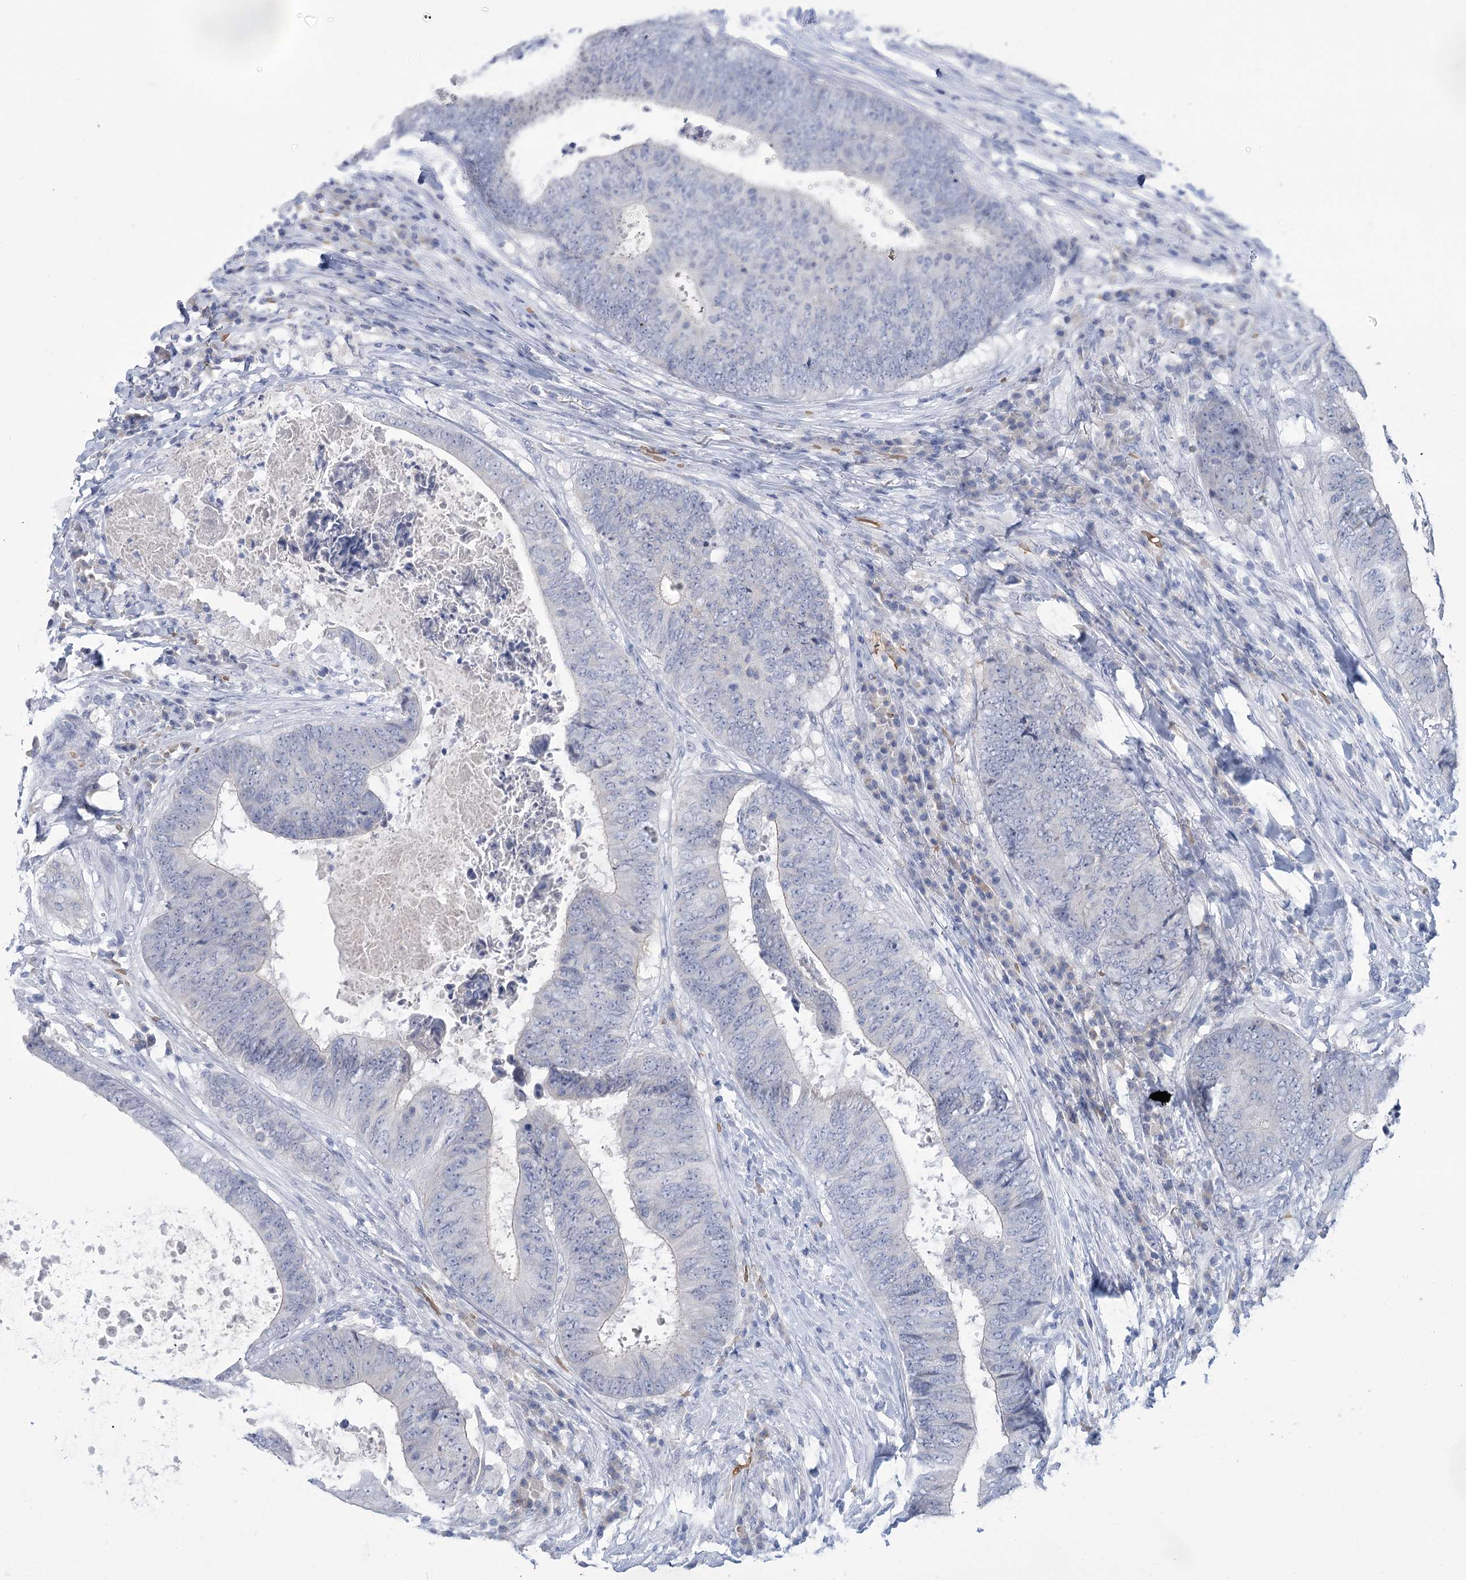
{"staining": {"intensity": "negative", "quantity": "none", "location": "none"}, "tissue": "colorectal cancer", "cell_type": "Tumor cells", "image_type": "cancer", "snomed": [{"axis": "morphology", "description": "Adenocarcinoma, NOS"}, {"axis": "topography", "description": "Rectum"}], "caption": "The micrograph reveals no significant staining in tumor cells of colorectal cancer (adenocarcinoma).", "gene": "HBA1", "patient": {"sex": "male", "age": 72}}